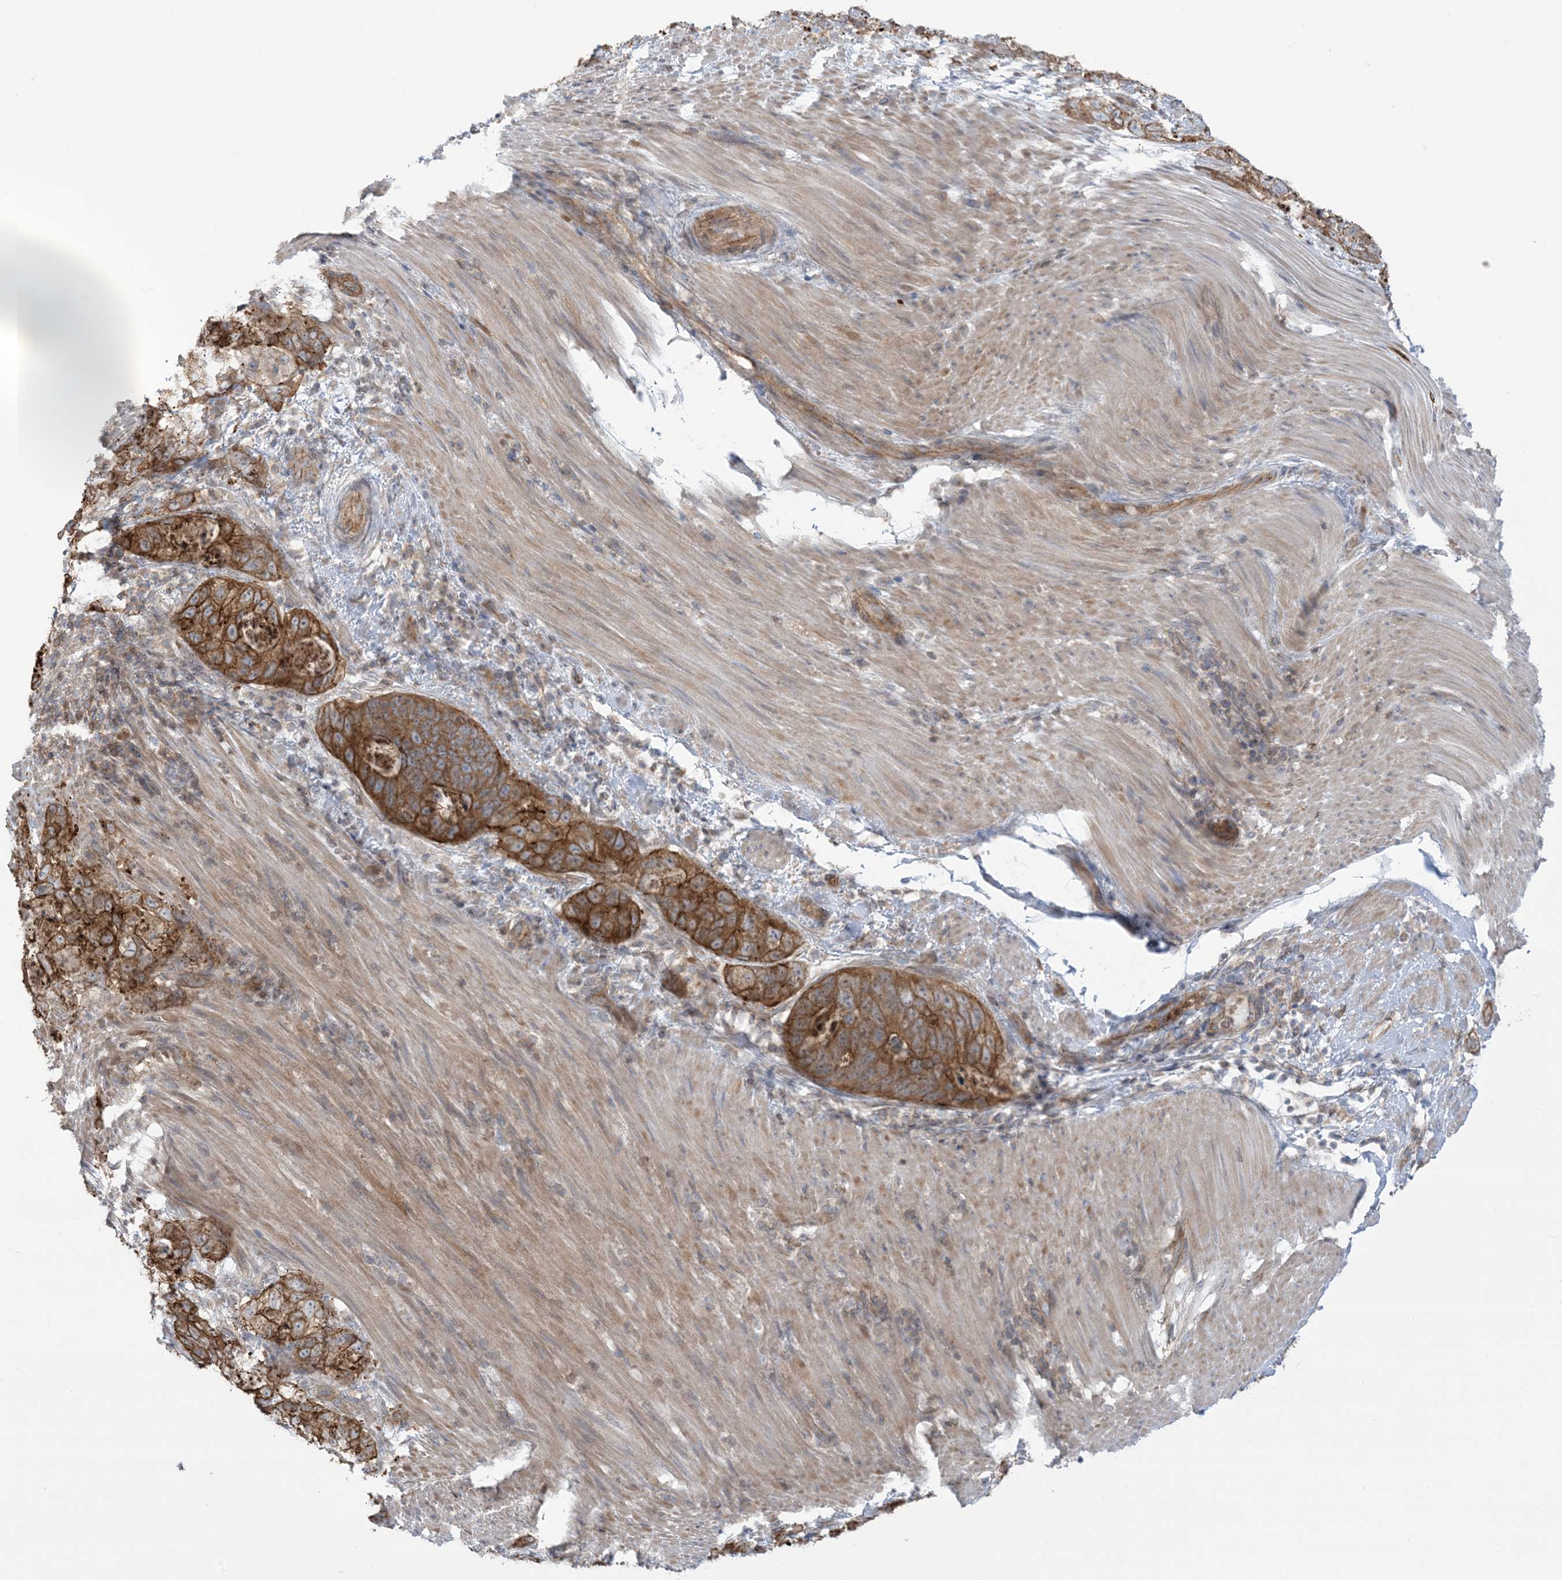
{"staining": {"intensity": "strong", "quantity": ">75%", "location": "cytoplasmic/membranous"}, "tissue": "stomach cancer", "cell_type": "Tumor cells", "image_type": "cancer", "snomed": [{"axis": "morphology", "description": "Normal tissue, NOS"}, {"axis": "morphology", "description": "Adenocarcinoma, NOS"}, {"axis": "topography", "description": "Stomach"}], "caption": "DAB immunohistochemical staining of stomach adenocarcinoma displays strong cytoplasmic/membranous protein positivity in about >75% of tumor cells.", "gene": "ICMT", "patient": {"sex": "female", "age": 89}}